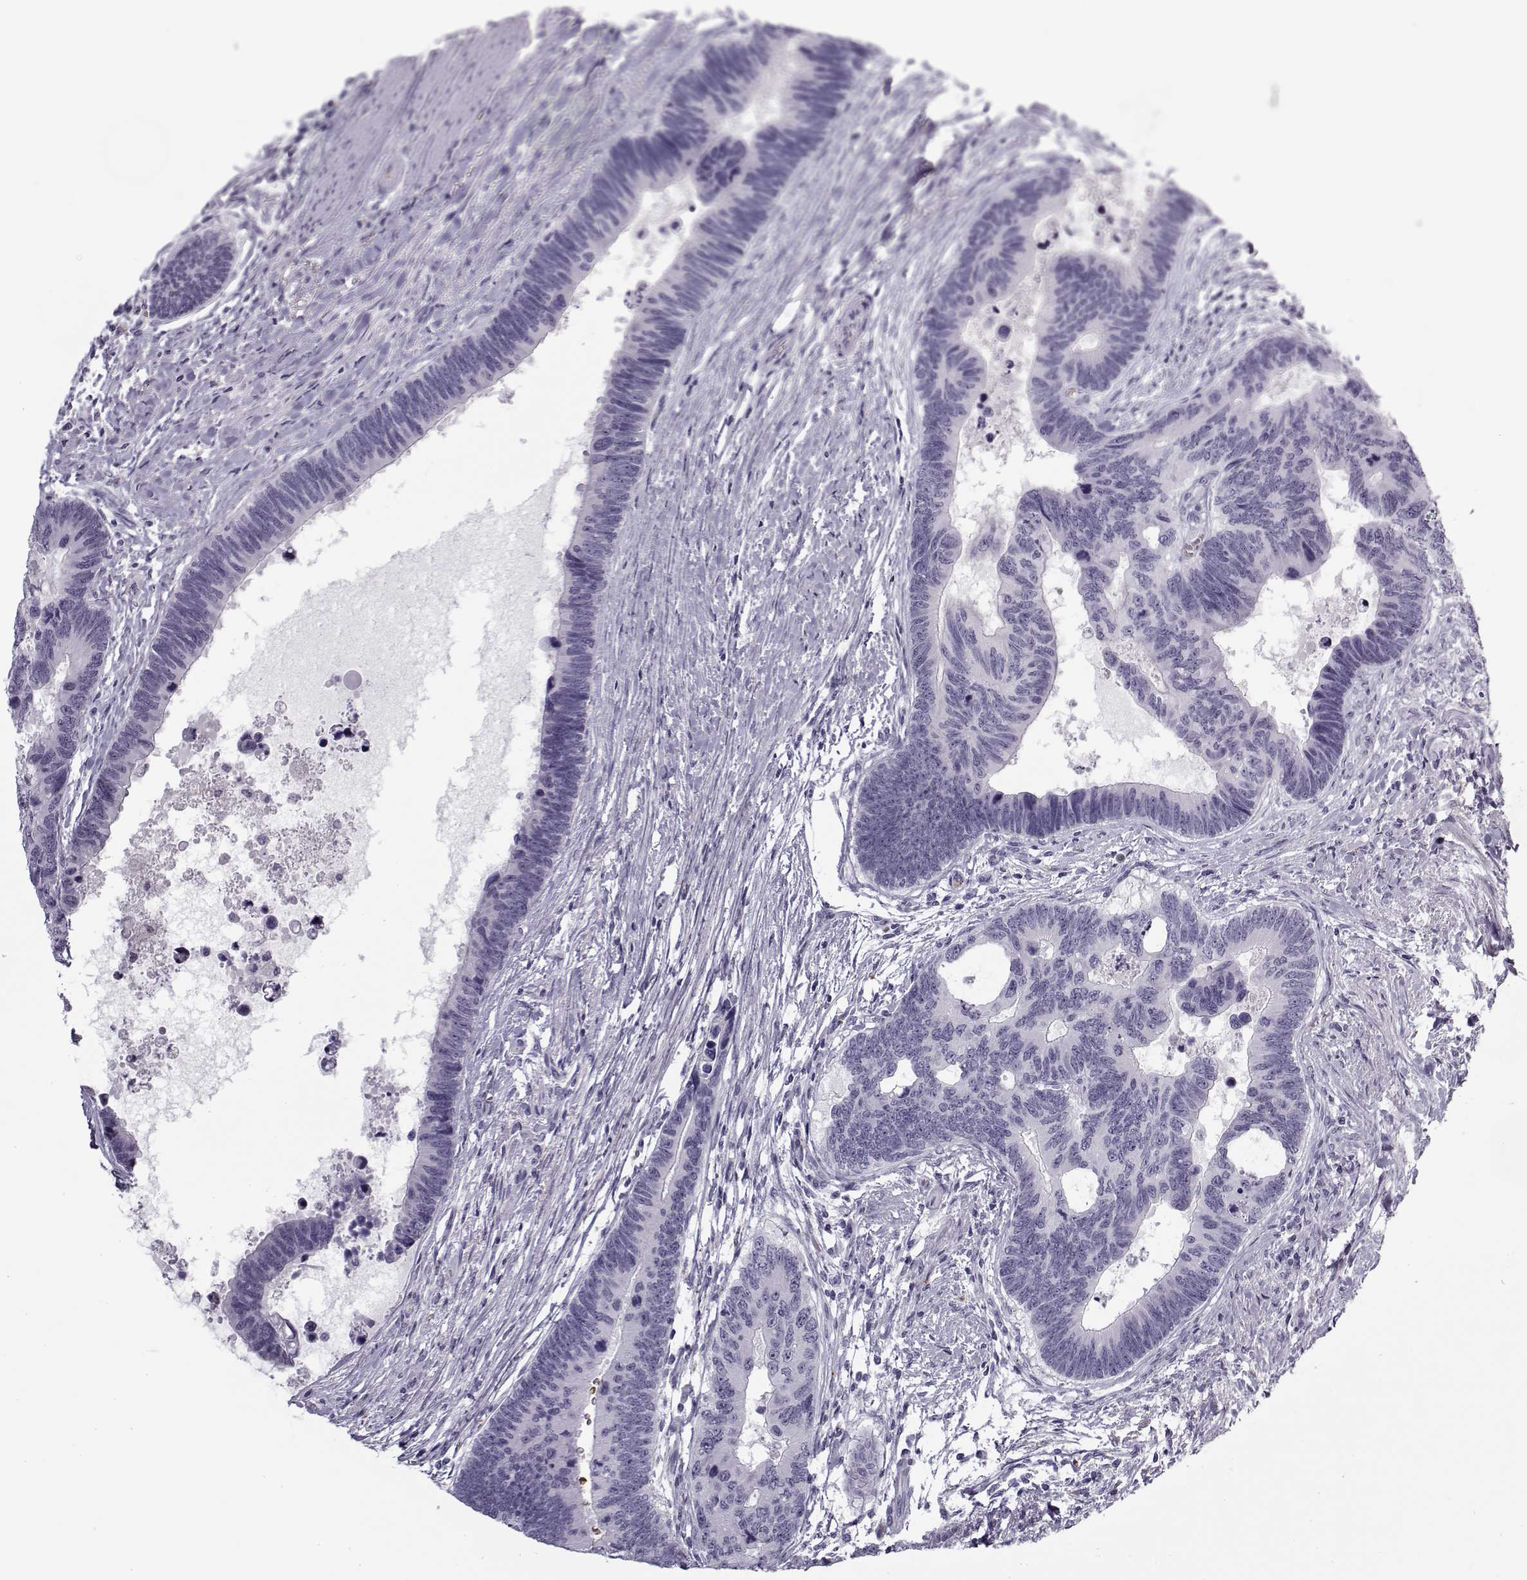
{"staining": {"intensity": "negative", "quantity": "none", "location": "none"}, "tissue": "colorectal cancer", "cell_type": "Tumor cells", "image_type": "cancer", "snomed": [{"axis": "morphology", "description": "Adenocarcinoma, NOS"}, {"axis": "topography", "description": "Colon"}], "caption": "Immunohistochemical staining of human colorectal adenocarcinoma reveals no significant positivity in tumor cells. Nuclei are stained in blue.", "gene": "SNCA", "patient": {"sex": "female", "age": 77}}